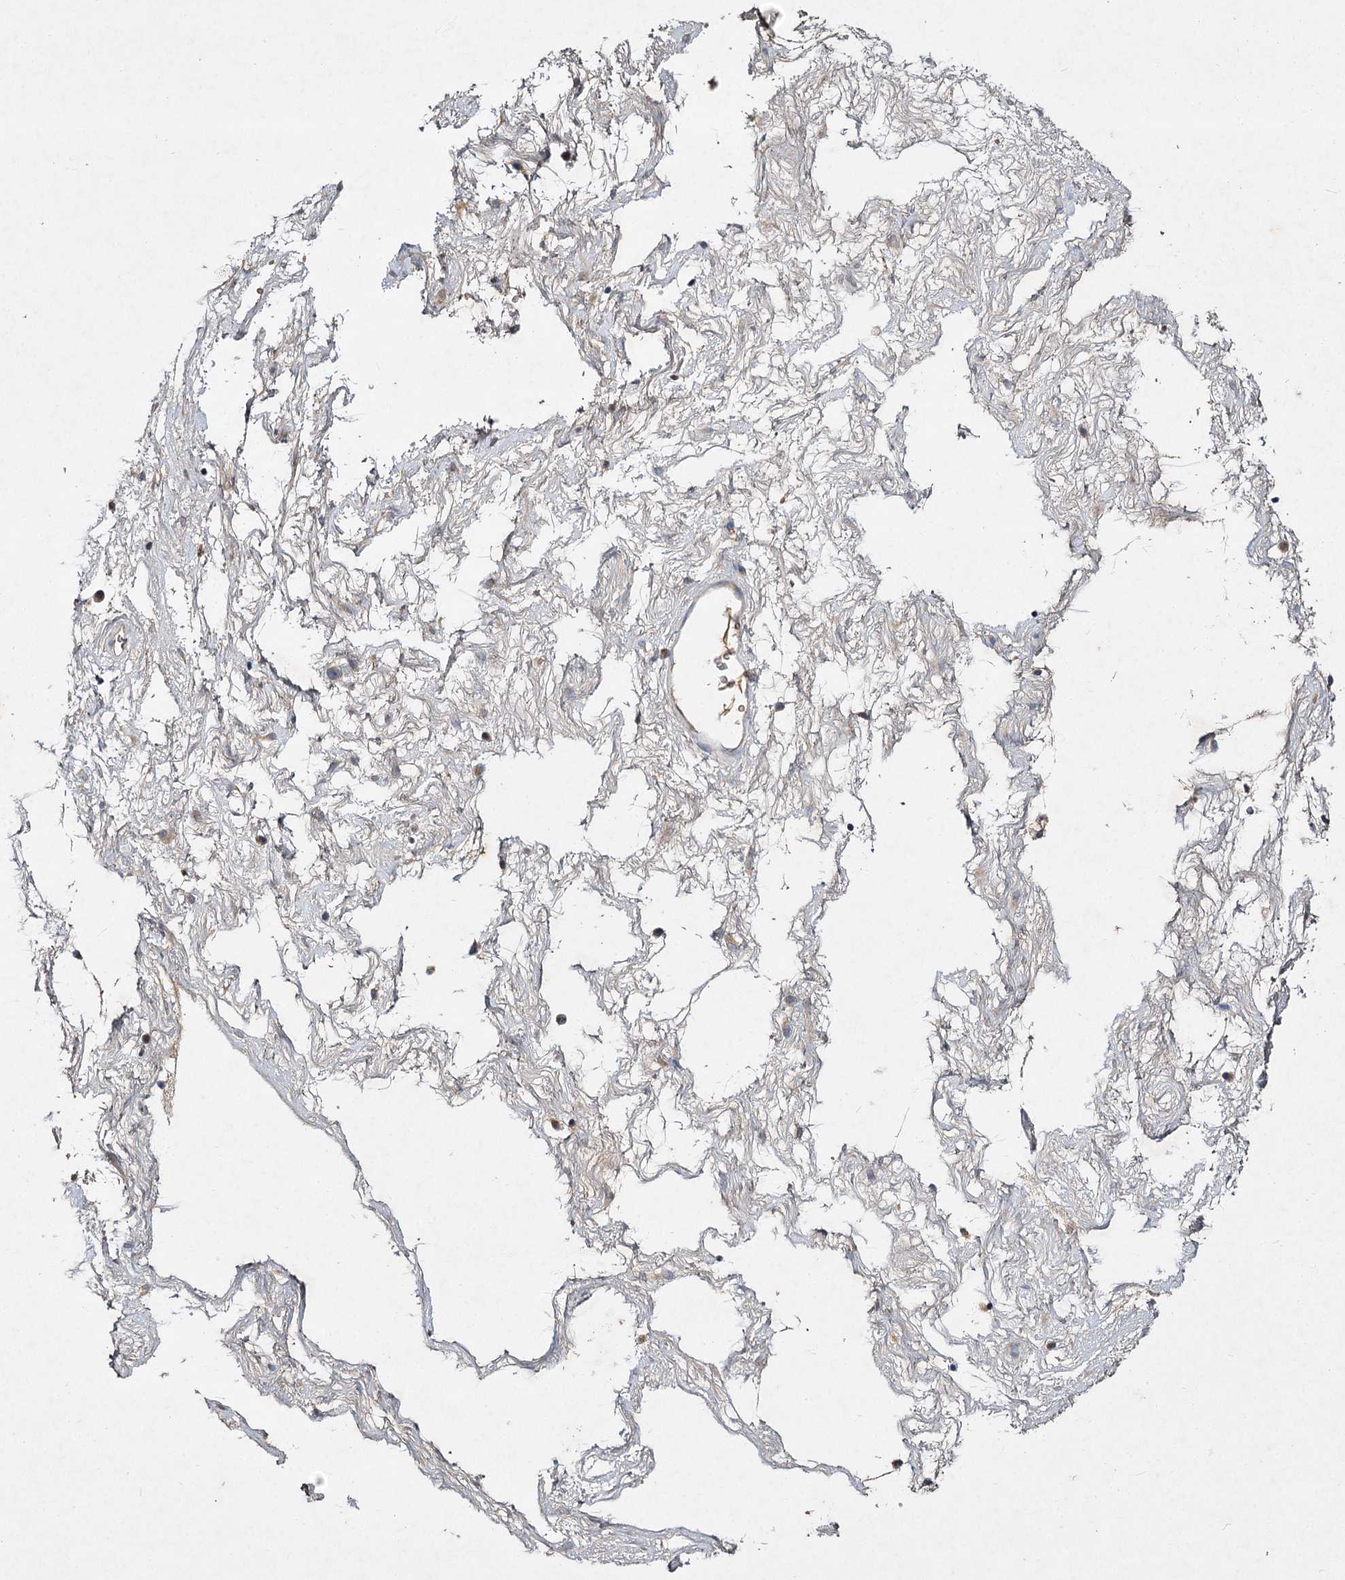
{"staining": {"intensity": "moderate", "quantity": ">75%", "location": "cytoplasmic/membranous"}, "tissue": "nasopharynx", "cell_type": "Respiratory epithelial cells", "image_type": "normal", "snomed": [{"axis": "morphology", "description": "Normal tissue, NOS"}, {"axis": "morphology", "description": "Inflammation, NOS"}, {"axis": "topography", "description": "Nasopharynx"}], "caption": "Moderate cytoplasmic/membranous expression for a protein is appreciated in approximately >75% of respiratory epithelial cells of normal nasopharynx using immunohistochemistry.", "gene": "MFN1", "patient": {"sex": "male", "age": 48}}